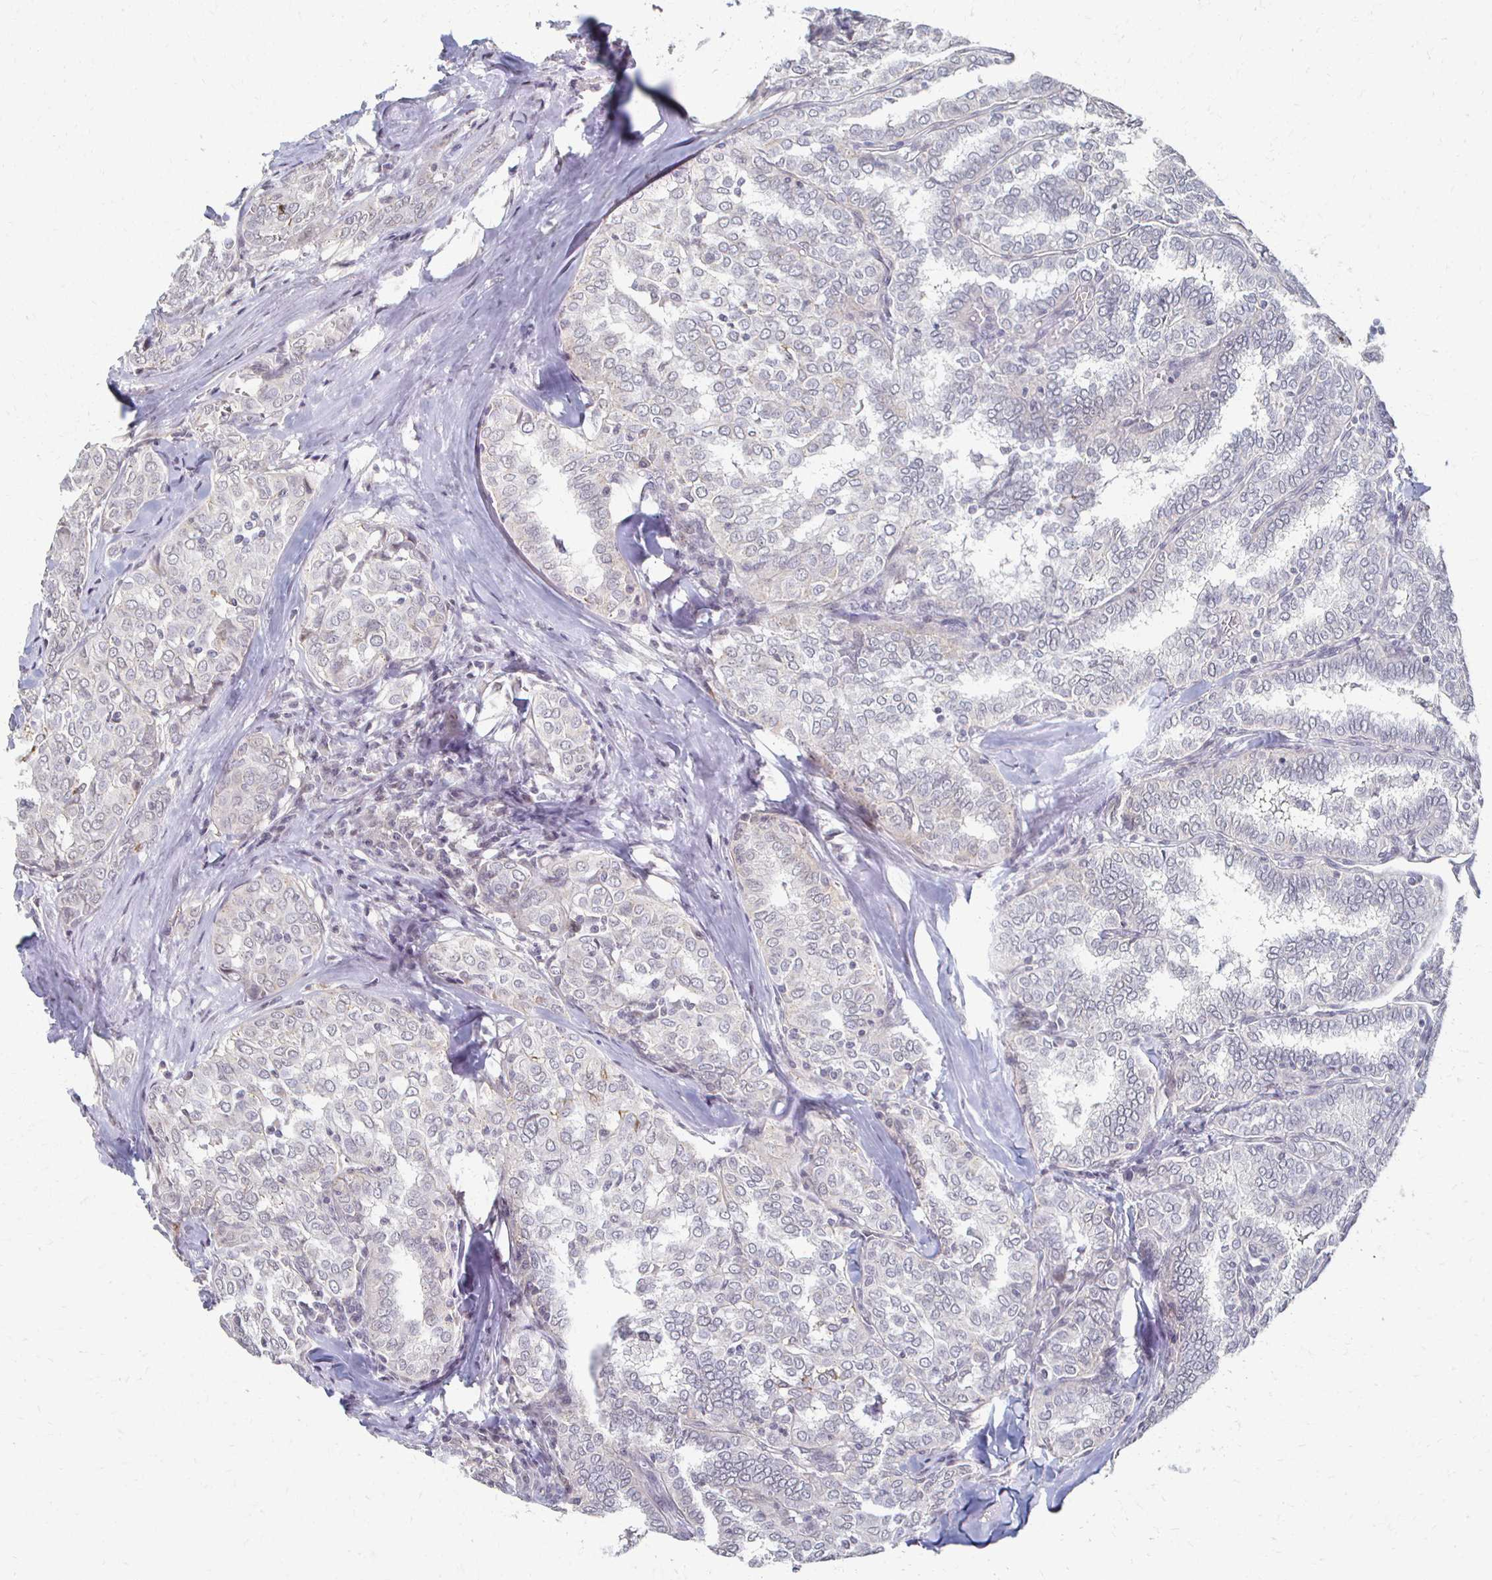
{"staining": {"intensity": "negative", "quantity": "none", "location": "none"}, "tissue": "thyroid cancer", "cell_type": "Tumor cells", "image_type": "cancer", "snomed": [{"axis": "morphology", "description": "Papillary adenocarcinoma, NOS"}, {"axis": "topography", "description": "Thyroid gland"}], "caption": "This is a photomicrograph of immunohistochemistry (IHC) staining of thyroid cancer, which shows no staining in tumor cells. The staining was performed using DAB to visualize the protein expression in brown, while the nuclei were stained in blue with hematoxylin (Magnification: 20x).", "gene": "DAB1", "patient": {"sex": "female", "age": 30}}